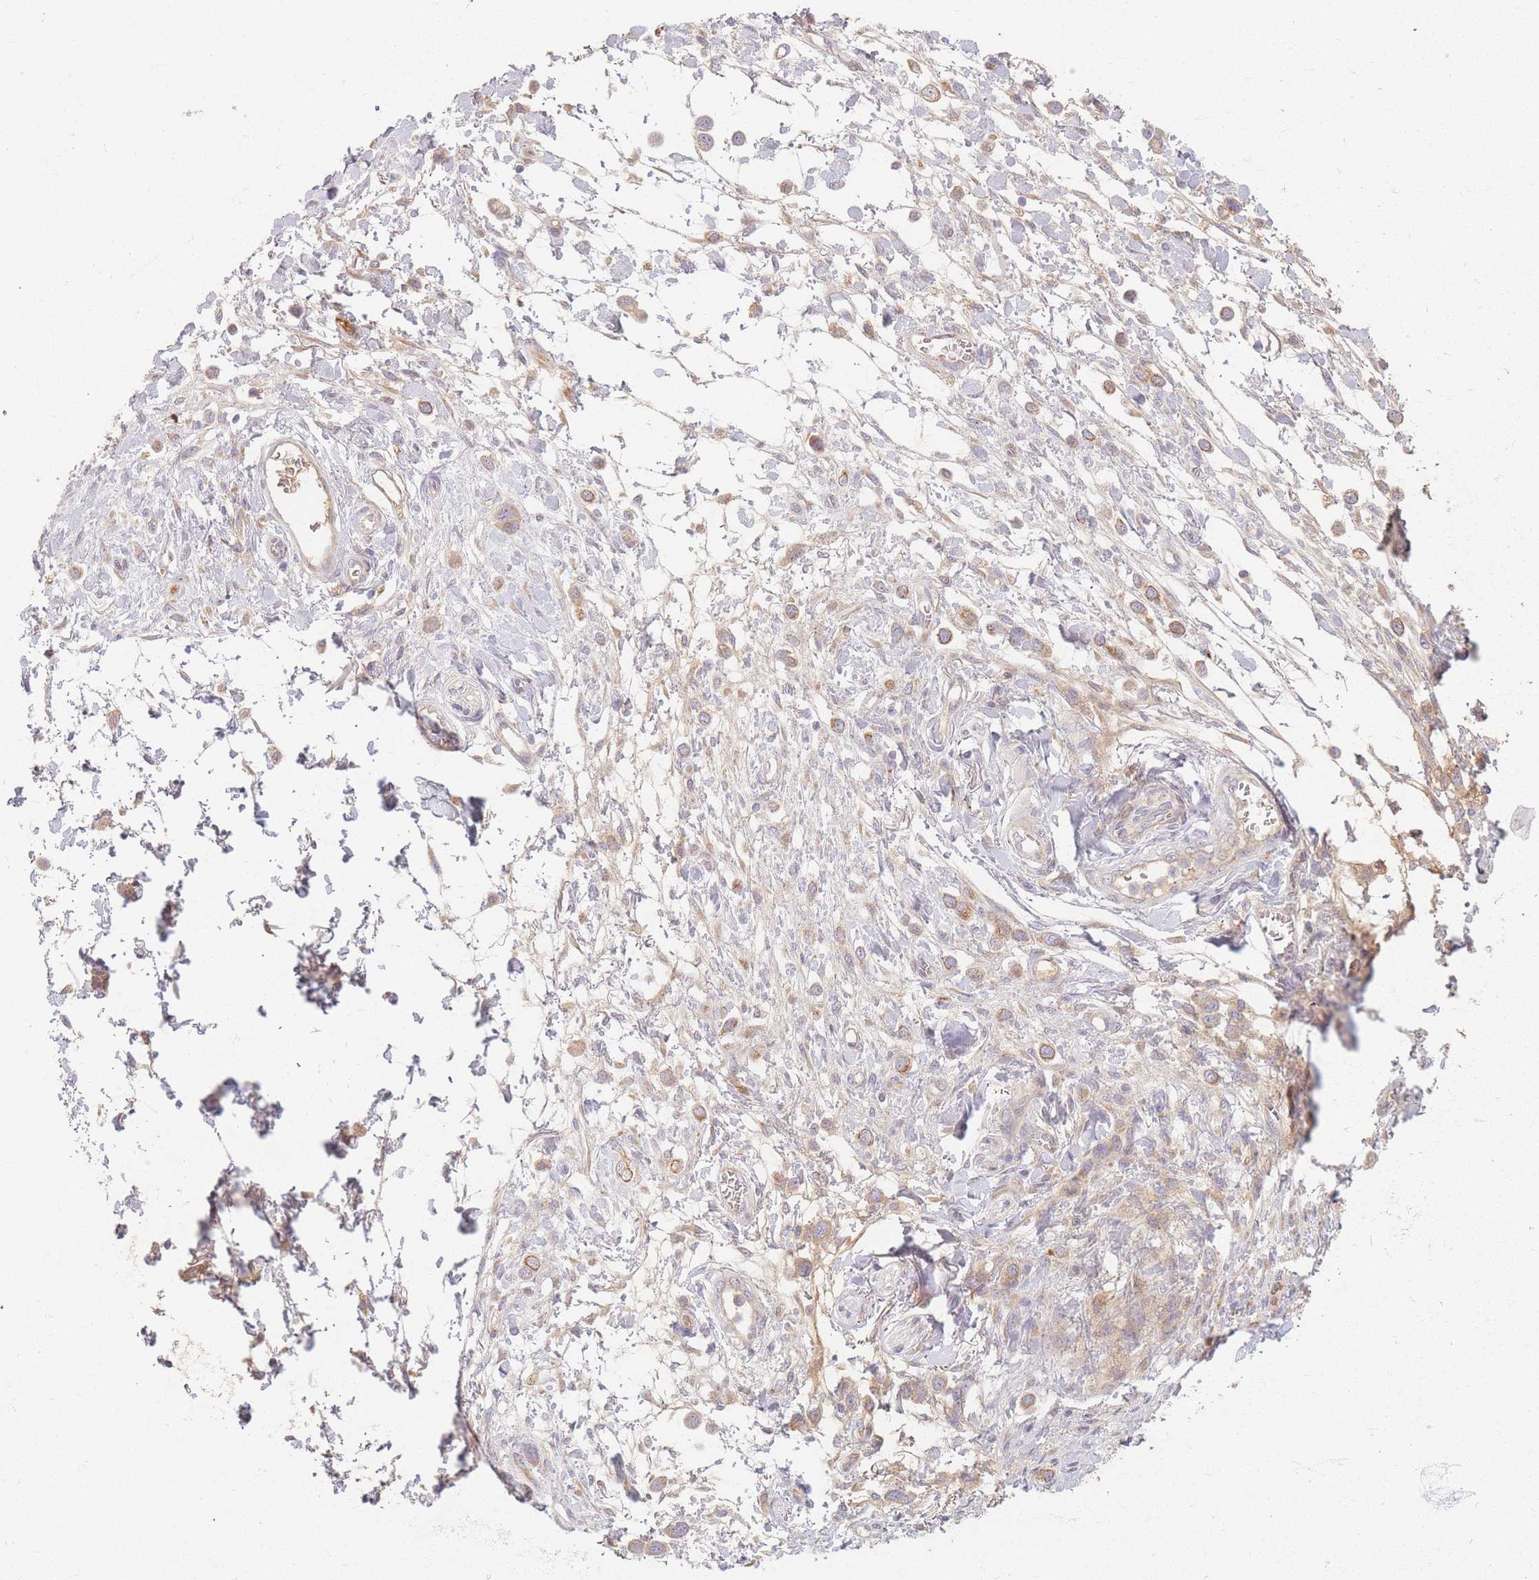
{"staining": {"intensity": "weak", "quantity": ">75%", "location": "cytoplasmic/membranous"}, "tissue": "stomach cancer", "cell_type": "Tumor cells", "image_type": "cancer", "snomed": [{"axis": "morphology", "description": "Adenocarcinoma, NOS"}, {"axis": "topography", "description": "Stomach"}], "caption": "There is low levels of weak cytoplasmic/membranous staining in tumor cells of stomach cancer (adenocarcinoma), as demonstrated by immunohistochemical staining (brown color).", "gene": "SMIM14", "patient": {"sex": "female", "age": 65}}